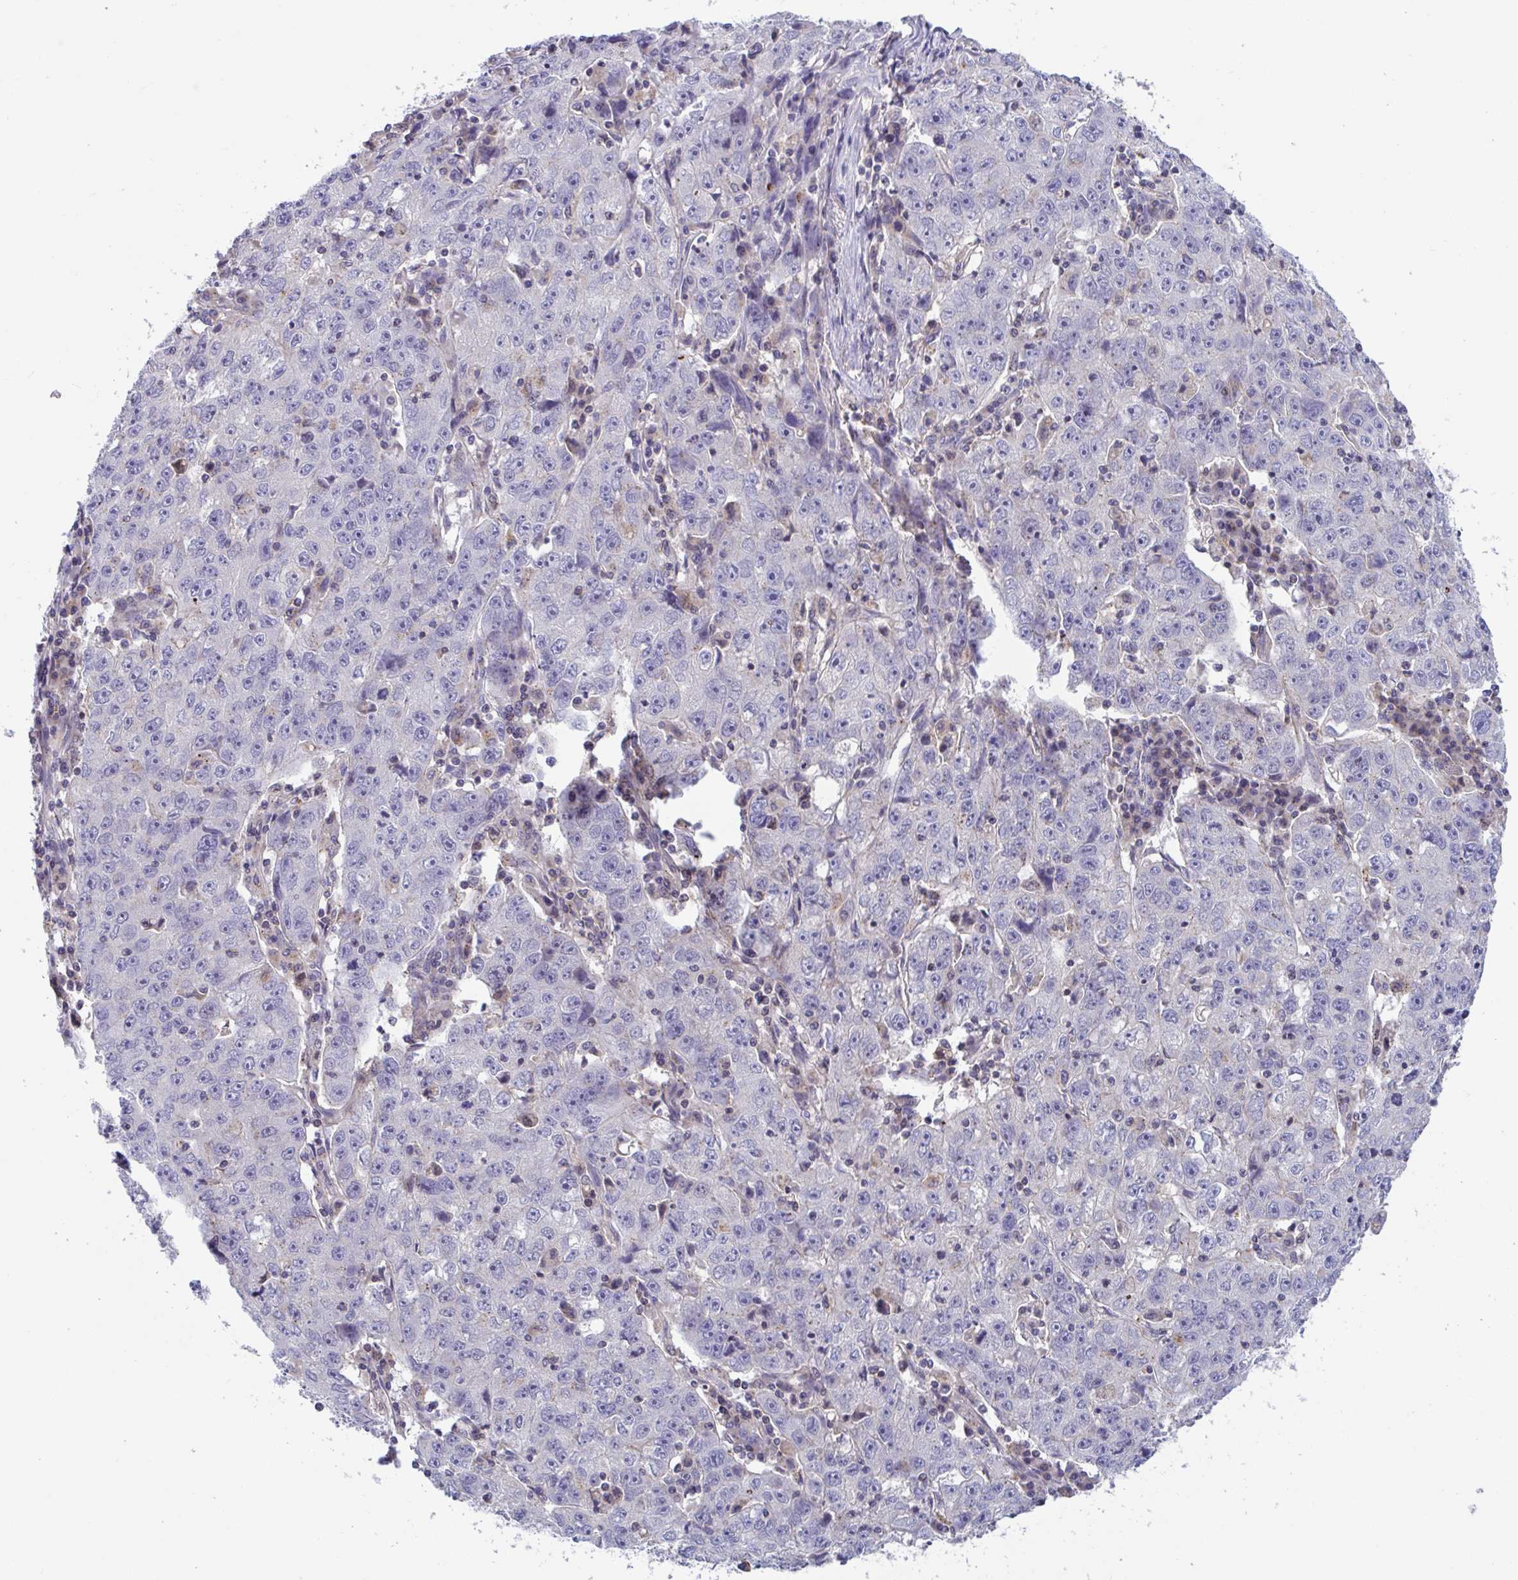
{"staining": {"intensity": "negative", "quantity": "none", "location": "none"}, "tissue": "lung cancer", "cell_type": "Tumor cells", "image_type": "cancer", "snomed": [{"axis": "morphology", "description": "Normal morphology"}, {"axis": "morphology", "description": "Adenocarcinoma, NOS"}, {"axis": "topography", "description": "Lymph node"}, {"axis": "topography", "description": "Lung"}], "caption": "Adenocarcinoma (lung) was stained to show a protein in brown. There is no significant staining in tumor cells. (Stains: DAB (3,3'-diaminobenzidine) IHC with hematoxylin counter stain, Microscopy: brightfield microscopy at high magnification).", "gene": "IST1", "patient": {"sex": "female", "age": 57}}